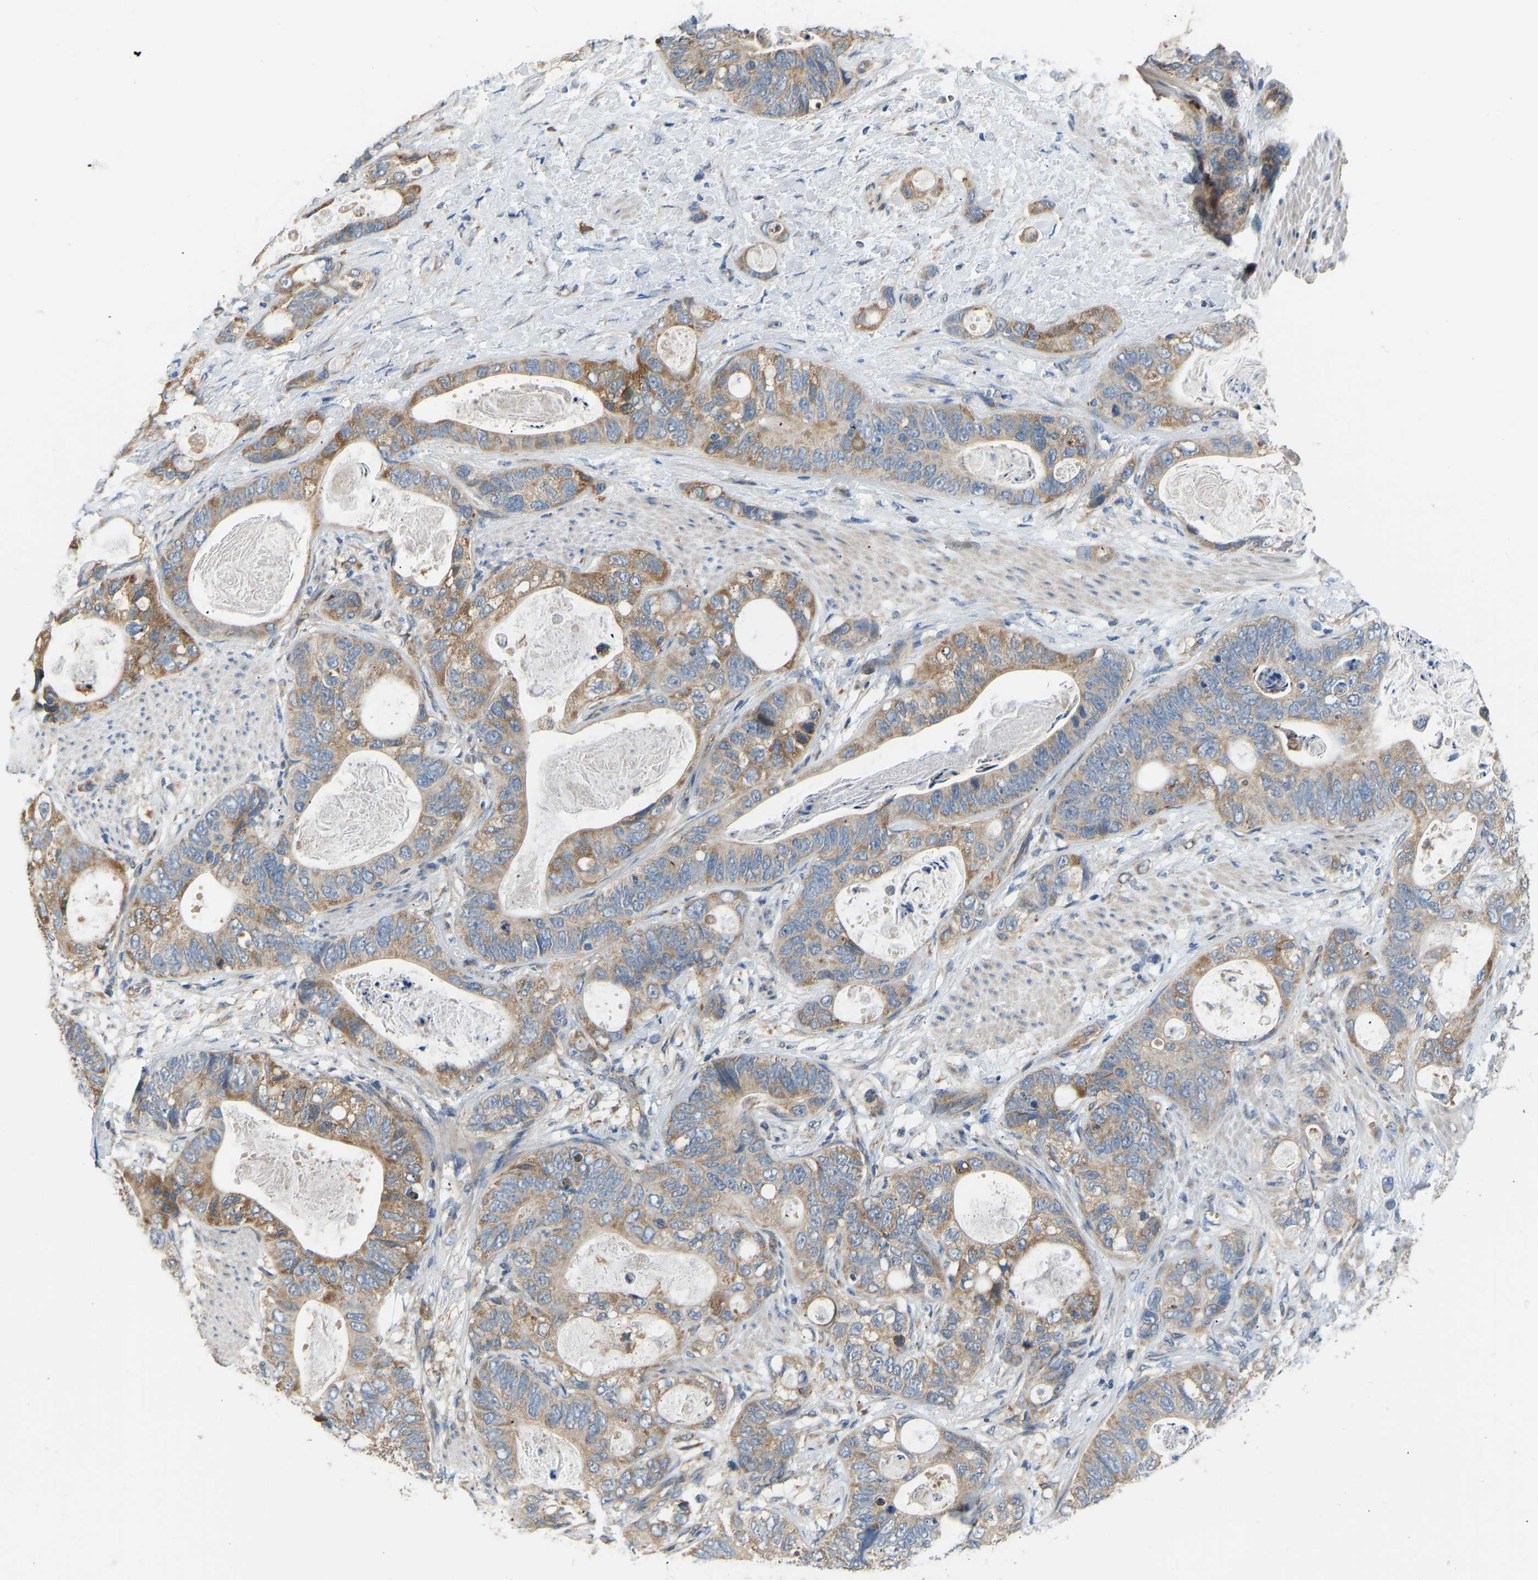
{"staining": {"intensity": "moderate", "quantity": "25%-75%", "location": "cytoplasmic/membranous"}, "tissue": "stomach cancer", "cell_type": "Tumor cells", "image_type": "cancer", "snomed": [{"axis": "morphology", "description": "Normal tissue, NOS"}, {"axis": "morphology", "description": "Adenocarcinoma, NOS"}, {"axis": "topography", "description": "Stomach"}], "caption": "This image exhibits IHC staining of adenocarcinoma (stomach), with medium moderate cytoplasmic/membranous staining in approximately 25%-75% of tumor cells.", "gene": "RBP1", "patient": {"sex": "female", "age": 89}}